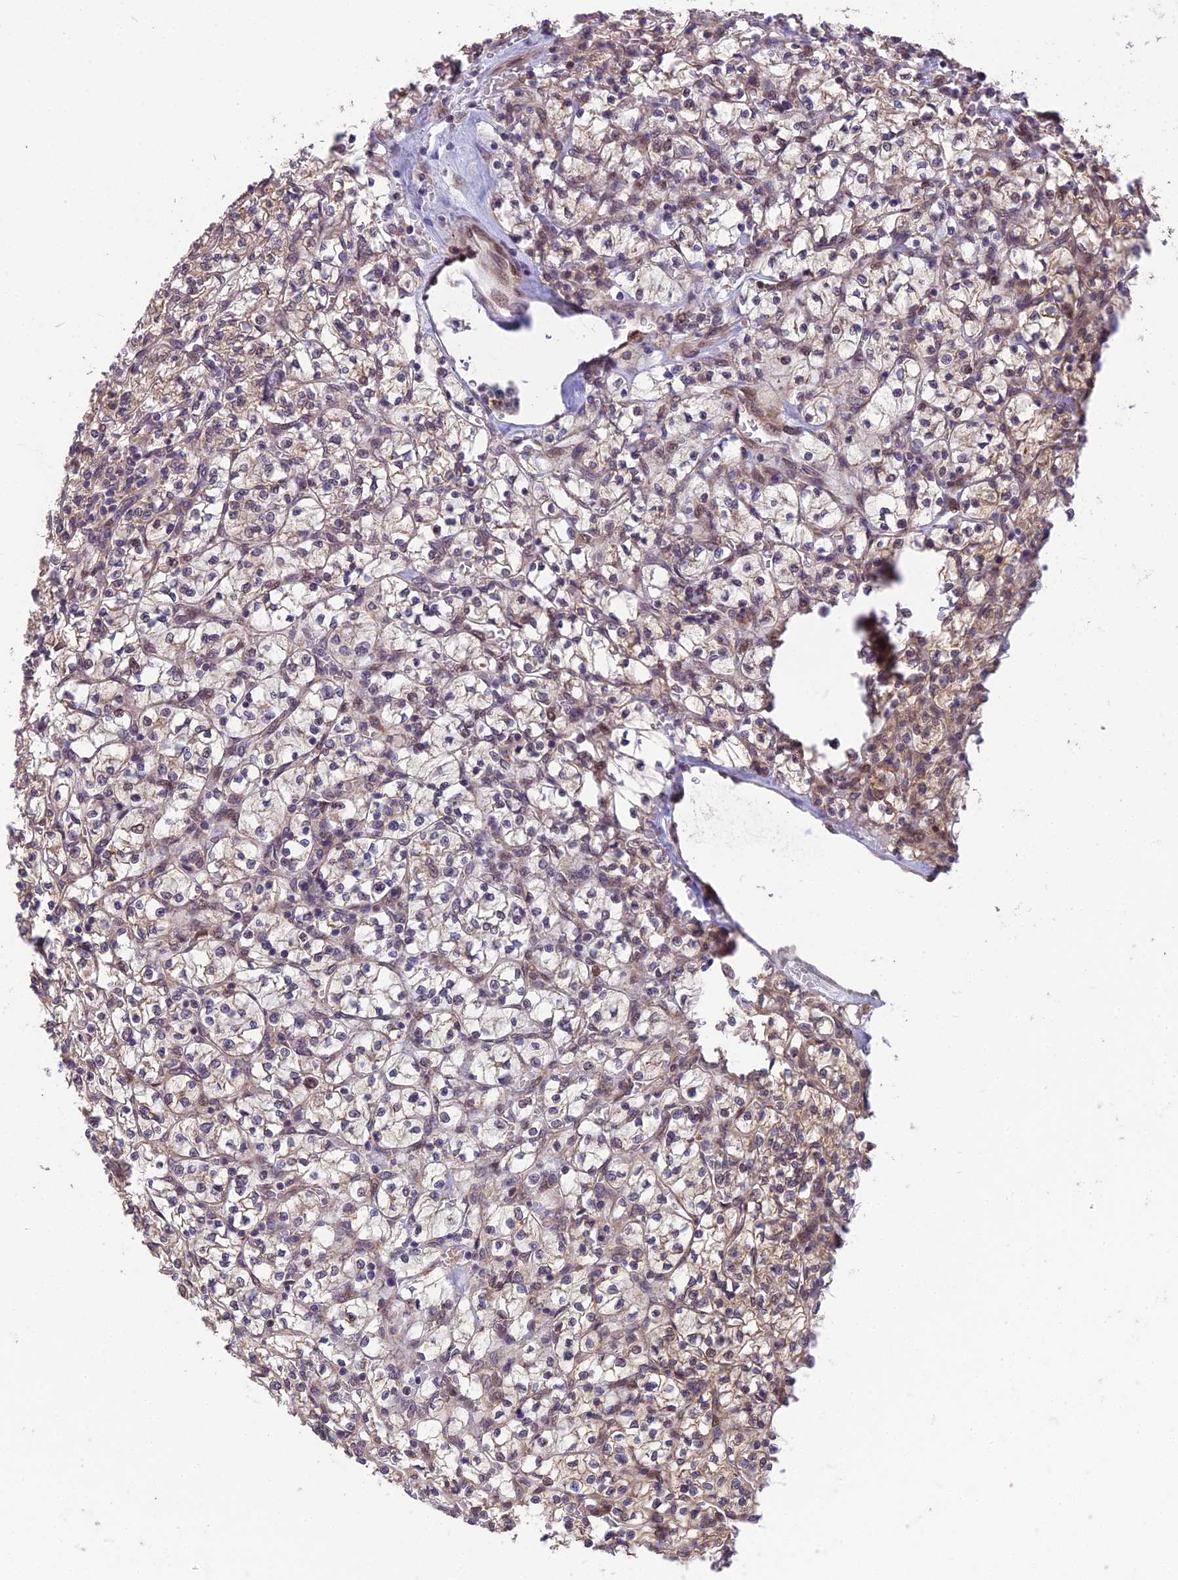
{"staining": {"intensity": "weak", "quantity": "<25%", "location": "cytoplasmic/membranous"}, "tissue": "renal cancer", "cell_type": "Tumor cells", "image_type": "cancer", "snomed": [{"axis": "morphology", "description": "Adenocarcinoma, NOS"}, {"axis": "topography", "description": "Kidney"}], "caption": "Immunohistochemistry of renal adenocarcinoma demonstrates no staining in tumor cells.", "gene": "CYP2R1", "patient": {"sex": "female", "age": 64}}